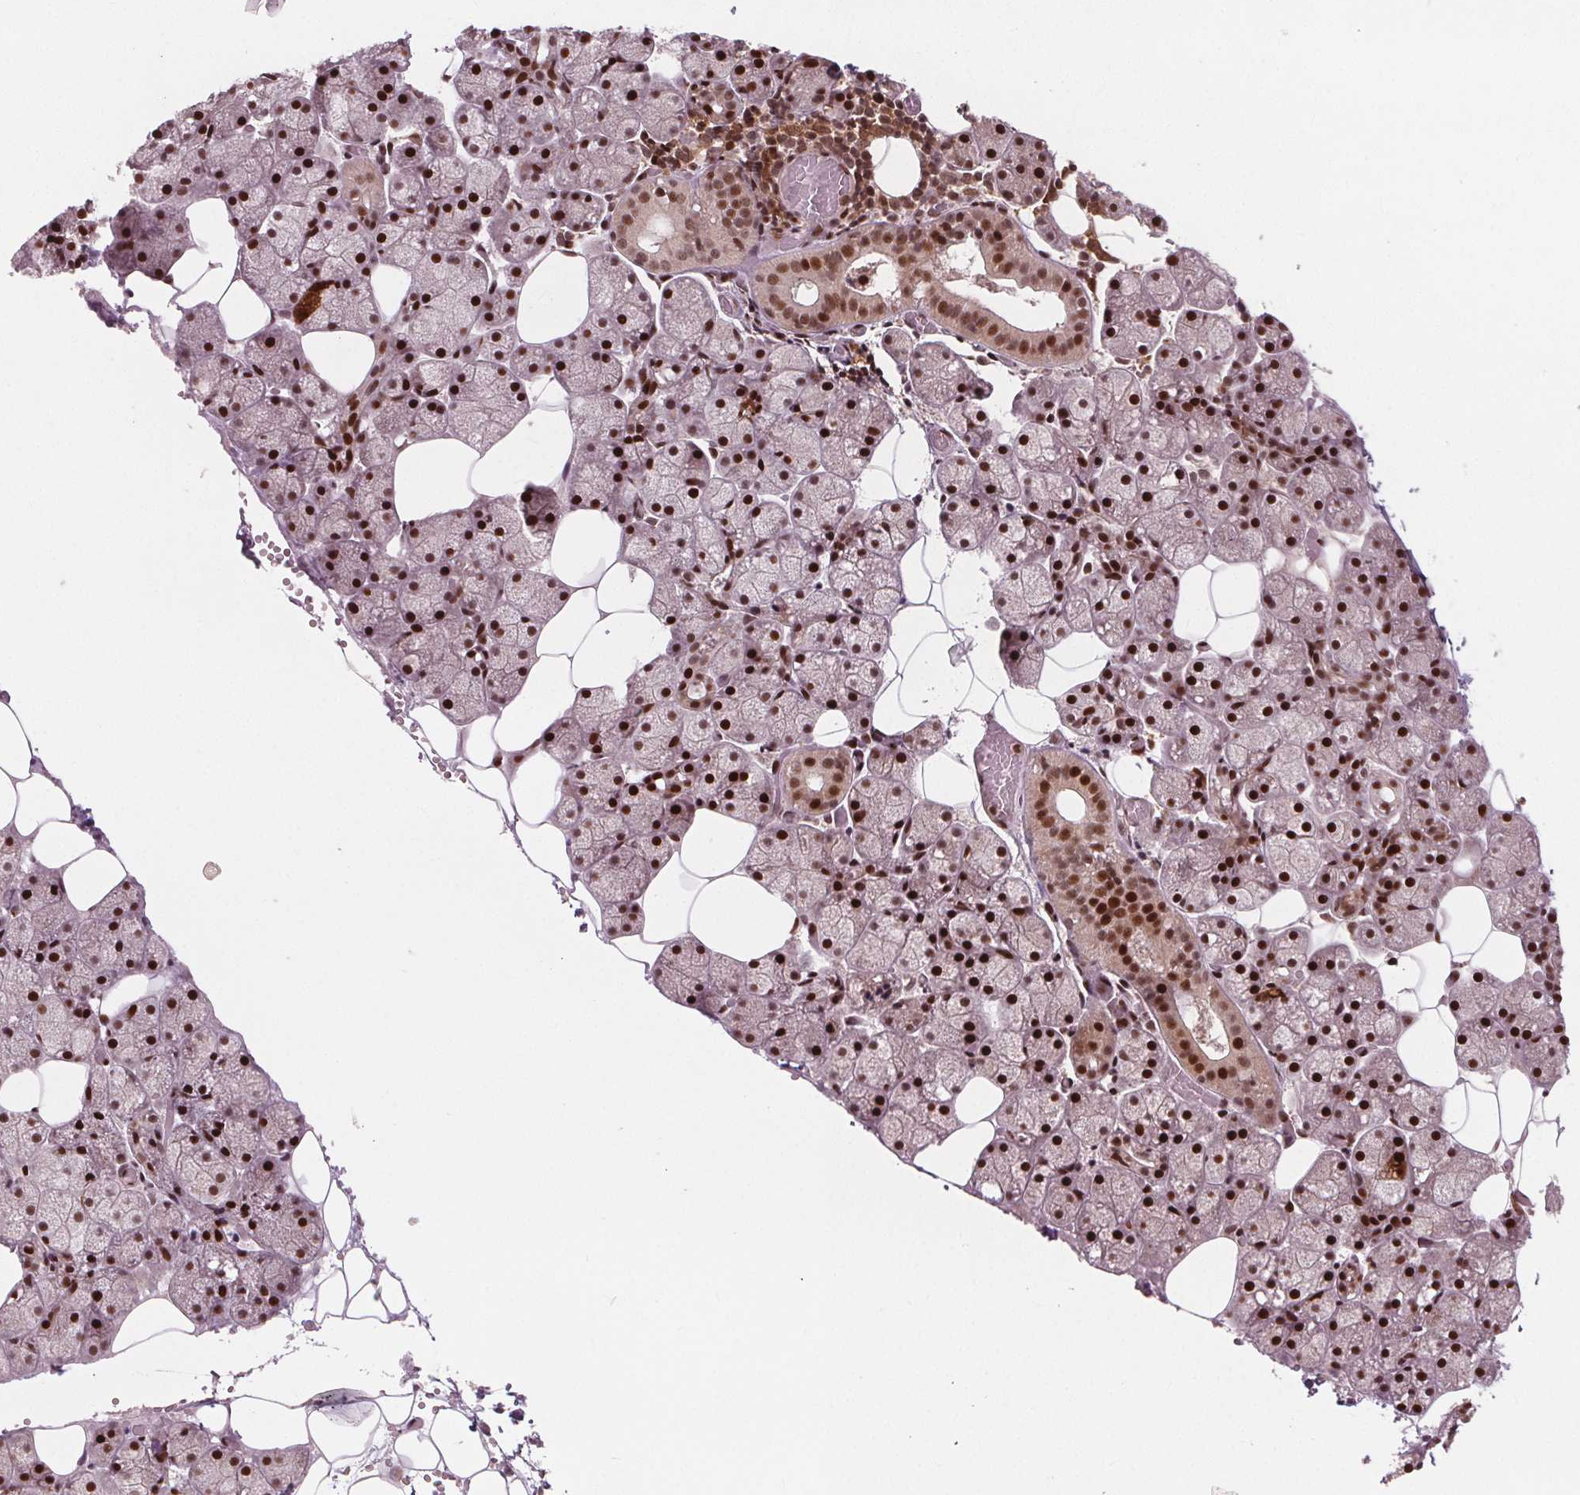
{"staining": {"intensity": "strong", "quantity": ">75%", "location": "nuclear"}, "tissue": "salivary gland", "cell_type": "Glandular cells", "image_type": "normal", "snomed": [{"axis": "morphology", "description": "Normal tissue, NOS"}, {"axis": "topography", "description": "Salivary gland"}], "caption": "There is high levels of strong nuclear expression in glandular cells of benign salivary gland, as demonstrated by immunohistochemical staining (brown color).", "gene": "SNRNP35", "patient": {"sex": "male", "age": 38}}